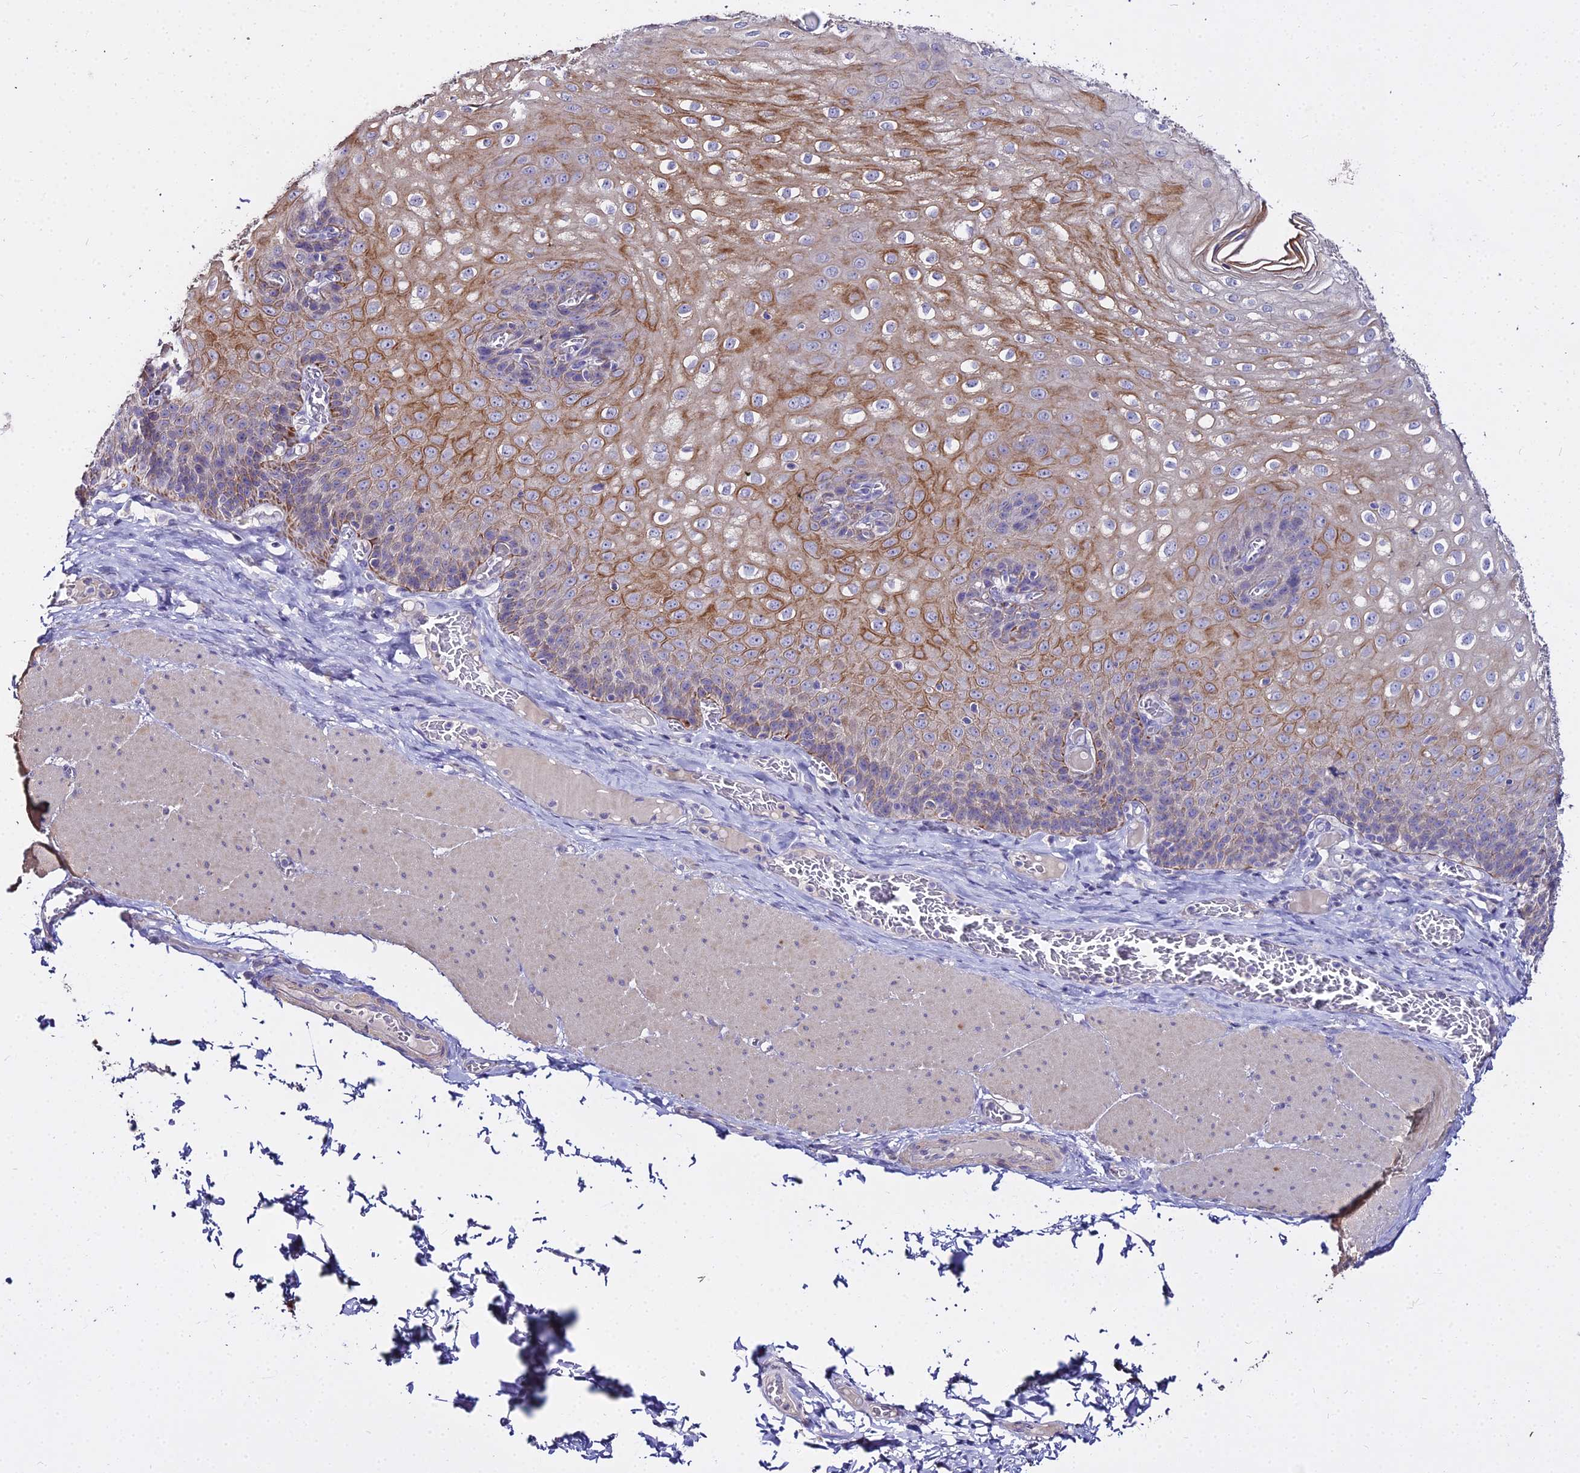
{"staining": {"intensity": "moderate", "quantity": "25%-75%", "location": "cytoplasmic/membranous"}, "tissue": "esophagus", "cell_type": "Squamous epithelial cells", "image_type": "normal", "snomed": [{"axis": "morphology", "description": "Normal tissue, NOS"}, {"axis": "topography", "description": "Esophagus"}], "caption": "Benign esophagus was stained to show a protein in brown. There is medium levels of moderate cytoplasmic/membranous positivity in about 25%-75% of squamous epithelial cells. (DAB IHC, brown staining for protein, blue staining for nuclei).", "gene": "GLYAT", "patient": {"sex": "male", "age": 60}}